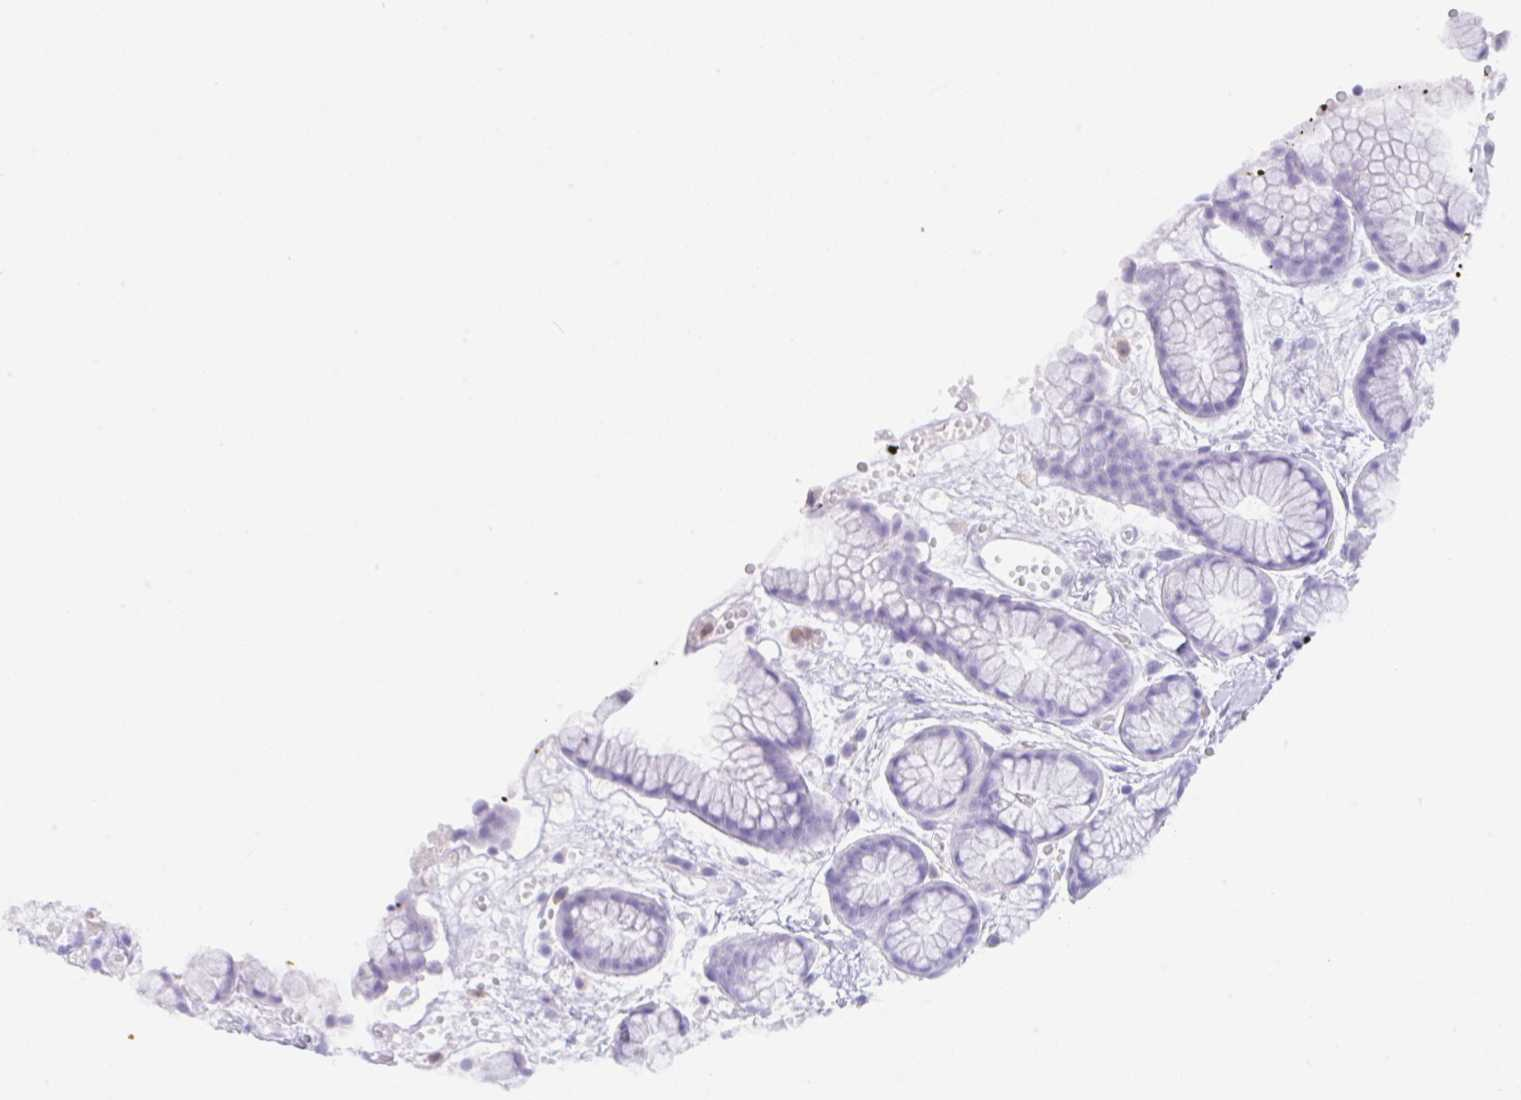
{"staining": {"intensity": "negative", "quantity": "none", "location": "none"}, "tissue": "stomach", "cell_type": "Glandular cells", "image_type": "normal", "snomed": [{"axis": "morphology", "description": "Normal tissue, NOS"}, {"axis": "topography", "description": "Smooth muscle"}, {"axis": "topography", "description": "Stomach"}], "caption": "Human stomach stained for a protein using immunohistochemistry (IHC) reveals no staining in glandular cells.", "gene": "NCF1", "patient": {"sex": "male", "age": 70}}